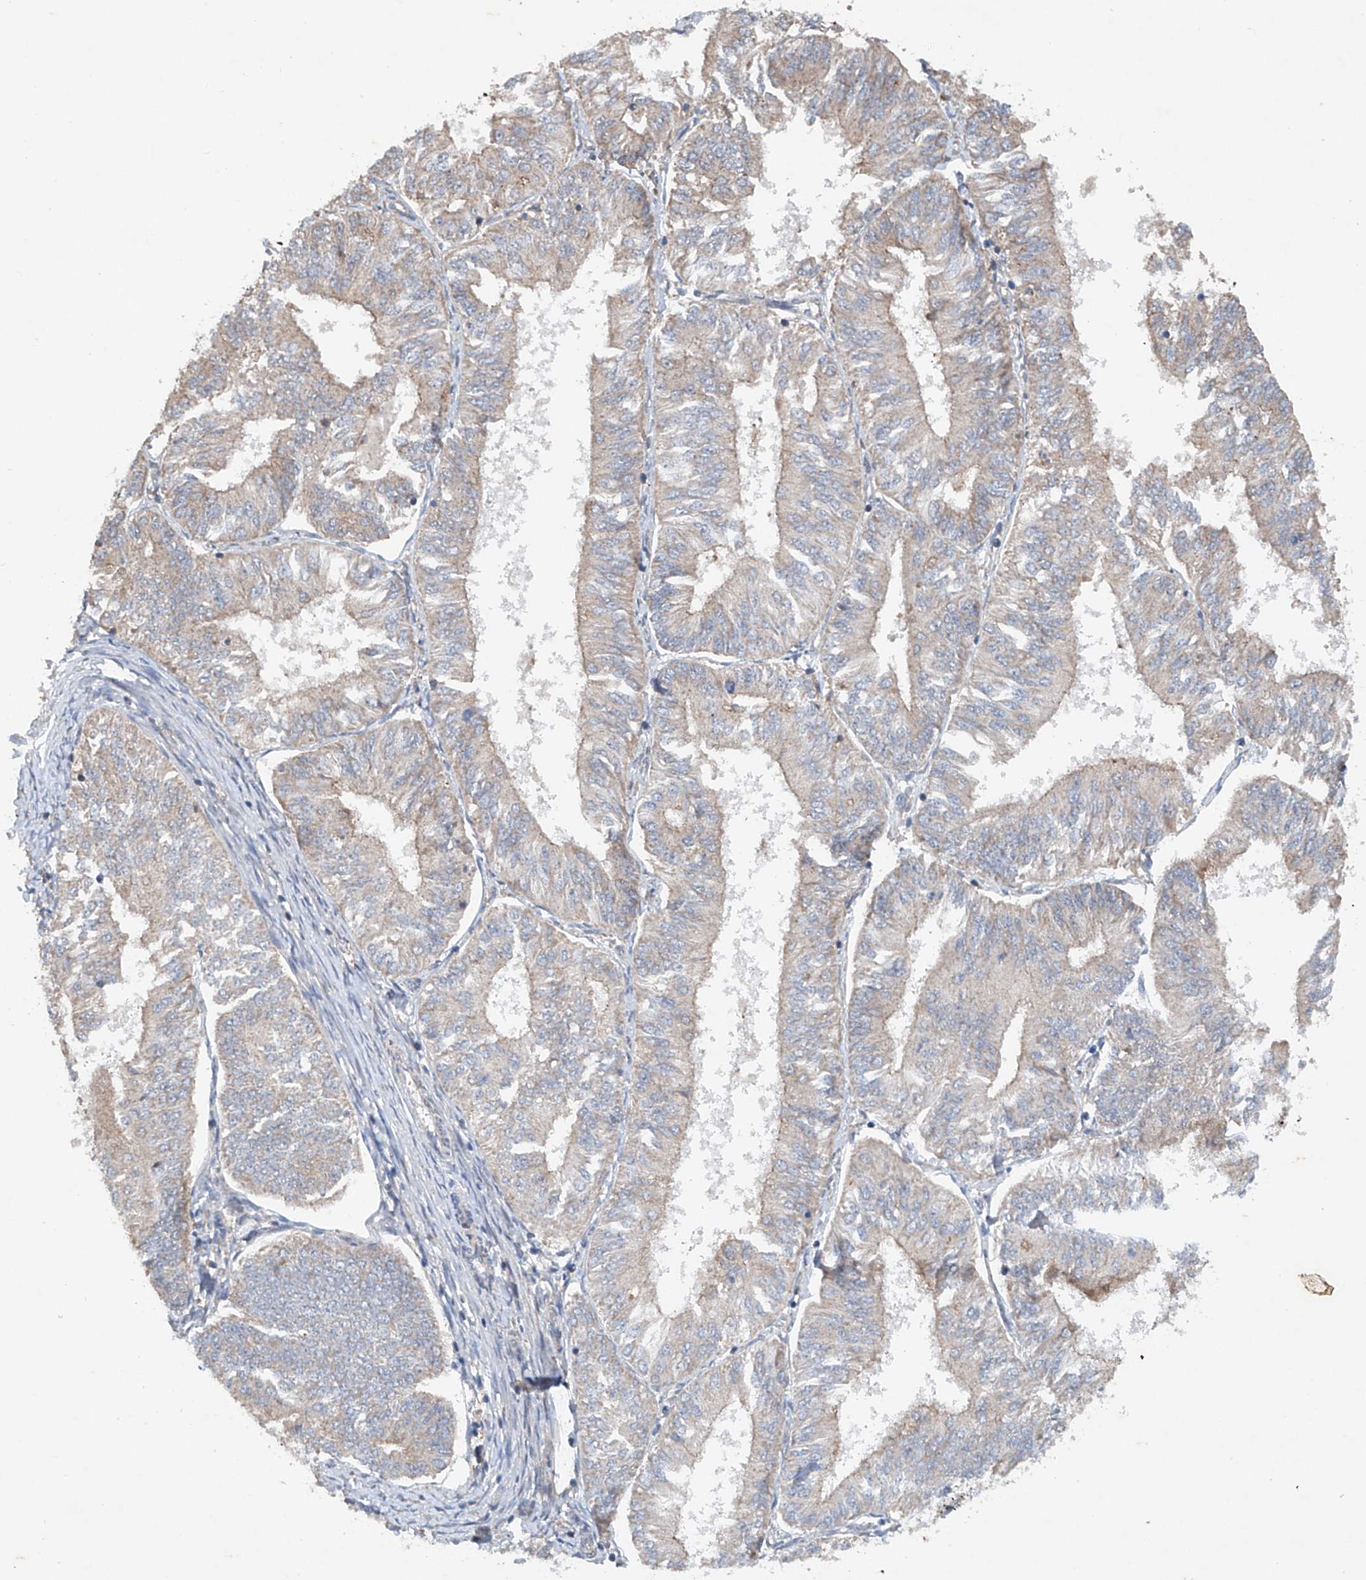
{"staining": {"intensity": "weak", "quantity": "<25%", "location": "cytoplasmic/membranous"}, "tissue": "endometrial cancer", "cell_type": "Tumor cells", "image_type": "cancer", "snomed": [{"axis": "morphology", "description": "Adenocarcinoma, NOS"}, {"axis": "topography", "description": "Endometrium"}], "caption": "There is no significant staining in tumor cells of endometrial adenocarcinoma.", "gene": "CEP85L", "patient": {"sex": "female", "age": 58}}